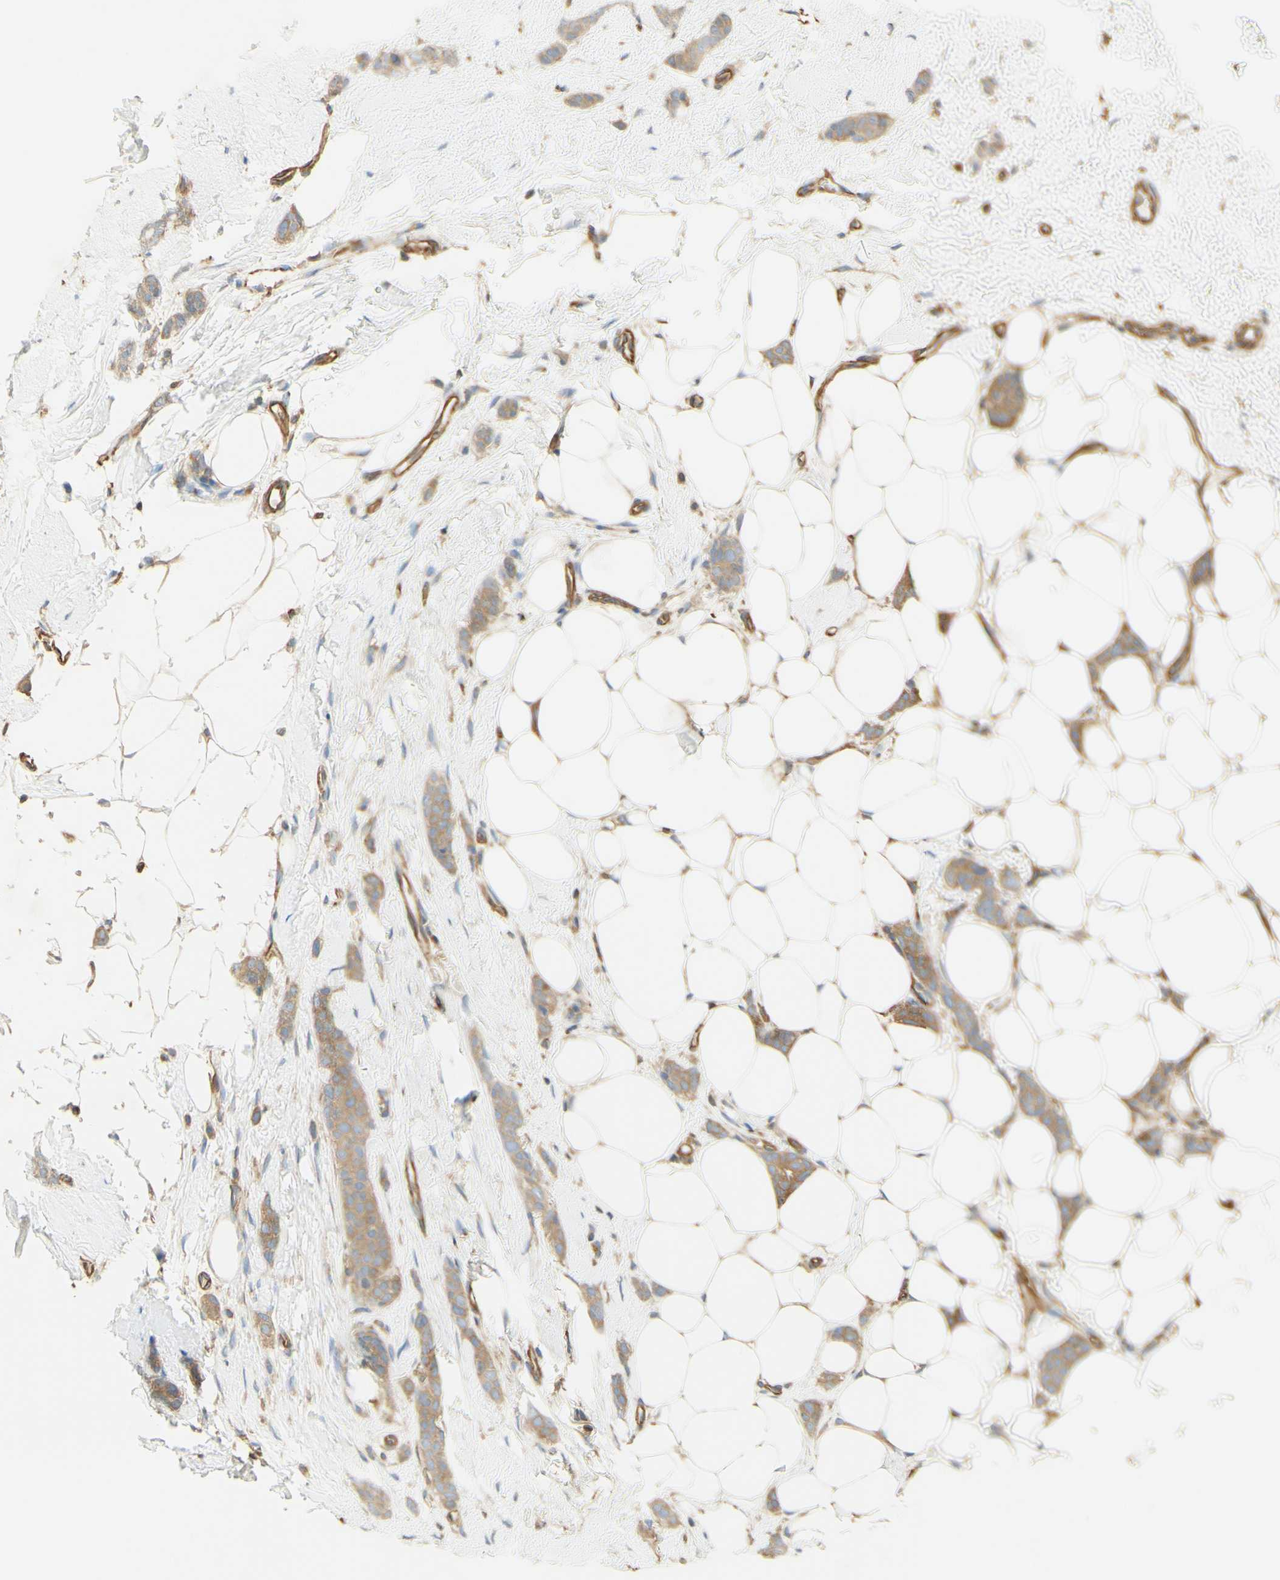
{"staining": {"intensity": "moderate", "quantity": ">75%", "location": "cytoplasmic/membranous"}, "tissue": "breast cancer", "cell_type": "Tumor cells", "image_type": "cancer", "snomed": [{"axis": "morphology", "description": "Lobular carcinoma"}, {"axis": "topography", "description": "Skin"}, {"axis": "topography", "description": "Breast"}], "caption": "Tumor cells demonstrate medium levels of moderate cytoplasmic/membranous positivity in approximately >75% of cells in lobular carcinoma (breast).", "gene": "IKBKG", "patient": {"sex": "female", "age": 46}}